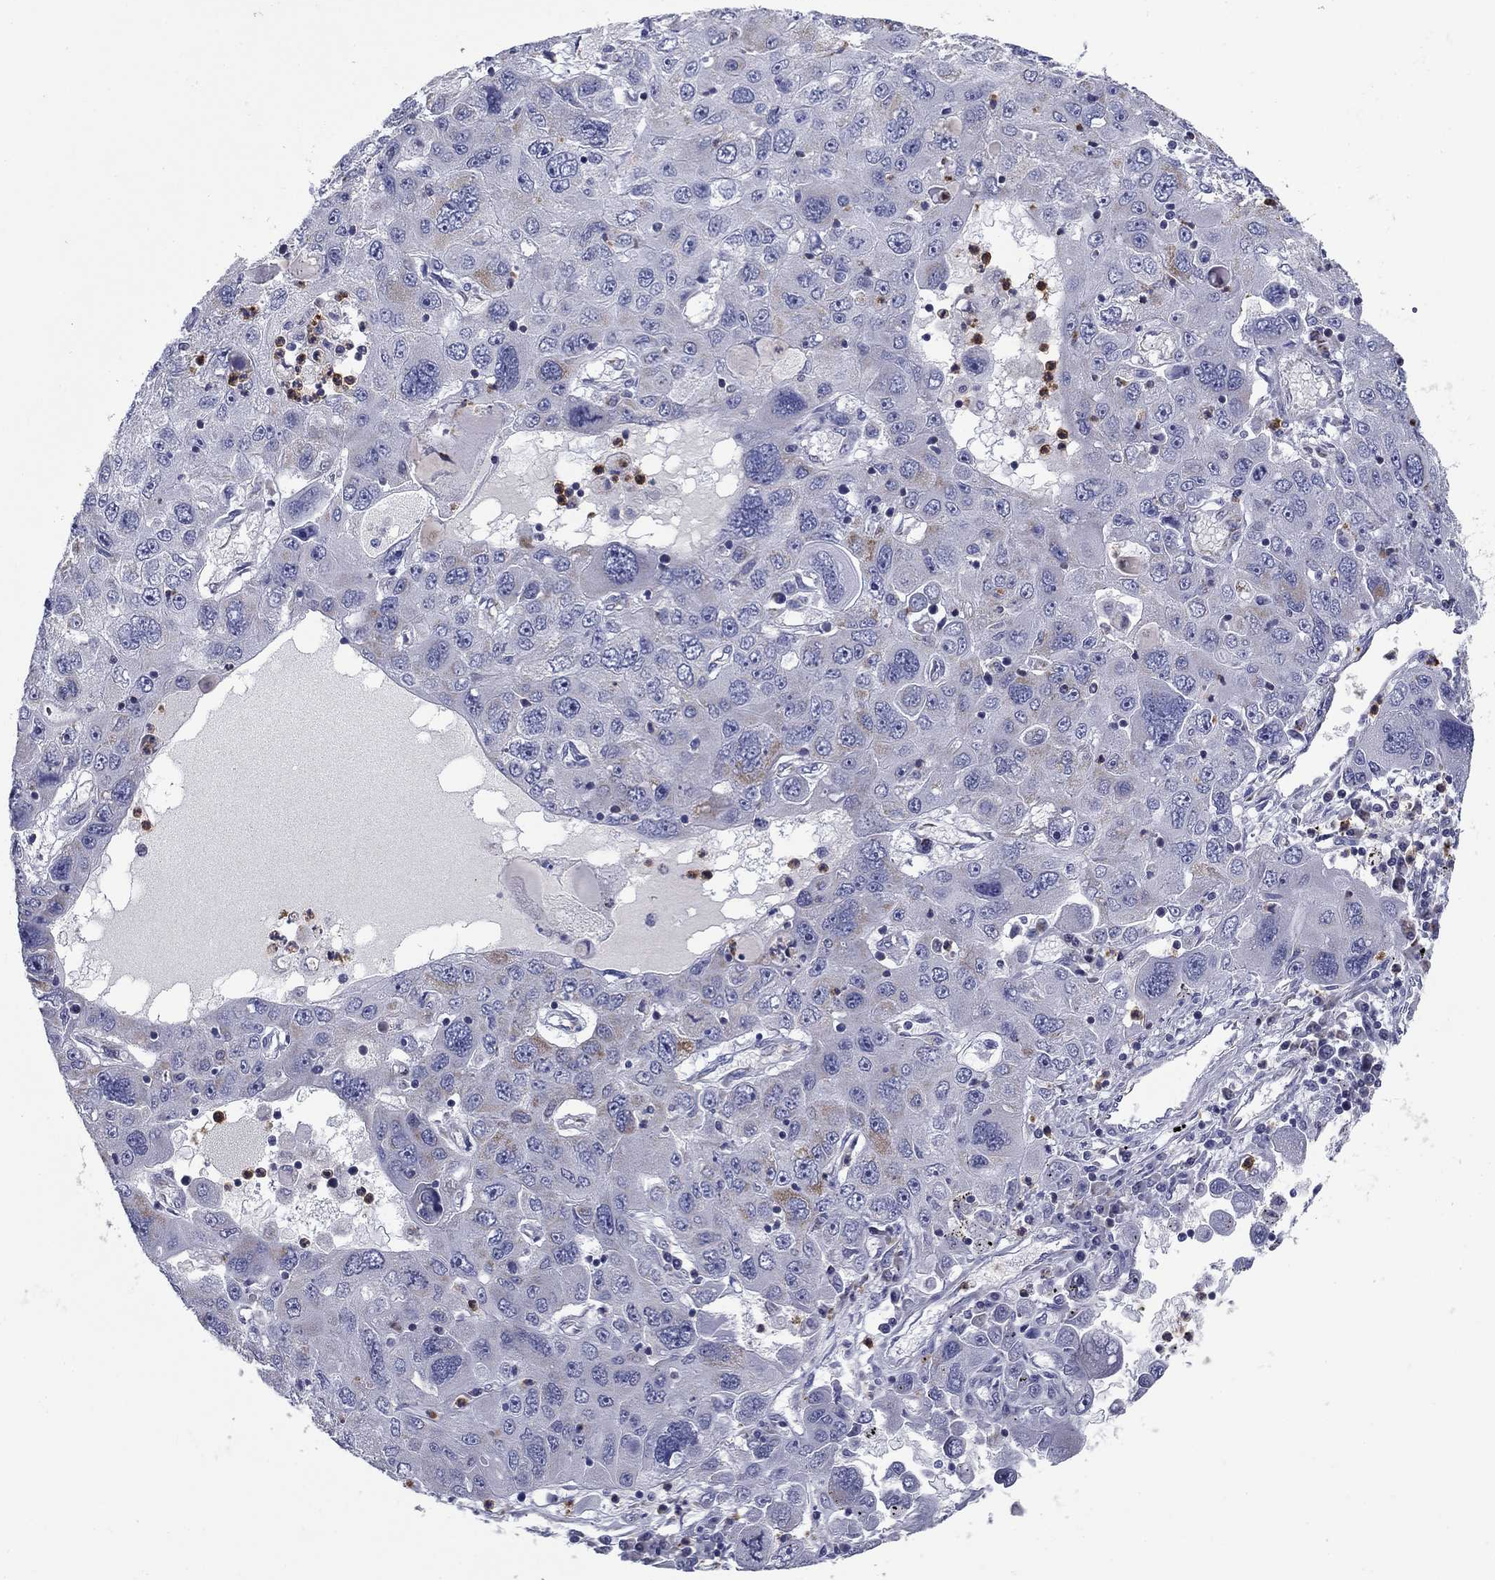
{"staining": {"intensity": "weak", "quantity": "<25%", "location": "cytoplasmic/membranous"}, "tissue": "stomach cancer", "cell_type": "Tumor cells", "image_type": "cancer", "snomed": [{"axis": "morphology", "description": "Adenocarcinoma, NOS"}, {"axis": "topography", "description": "Stomach"}], "caption": "Immunohistochemistry of human stomach cancer (adenocarcinoma) shows no expression in tumor cells.", "gene": "NDUFA4L2", "patient": {"sex": "male", "age": 56}}